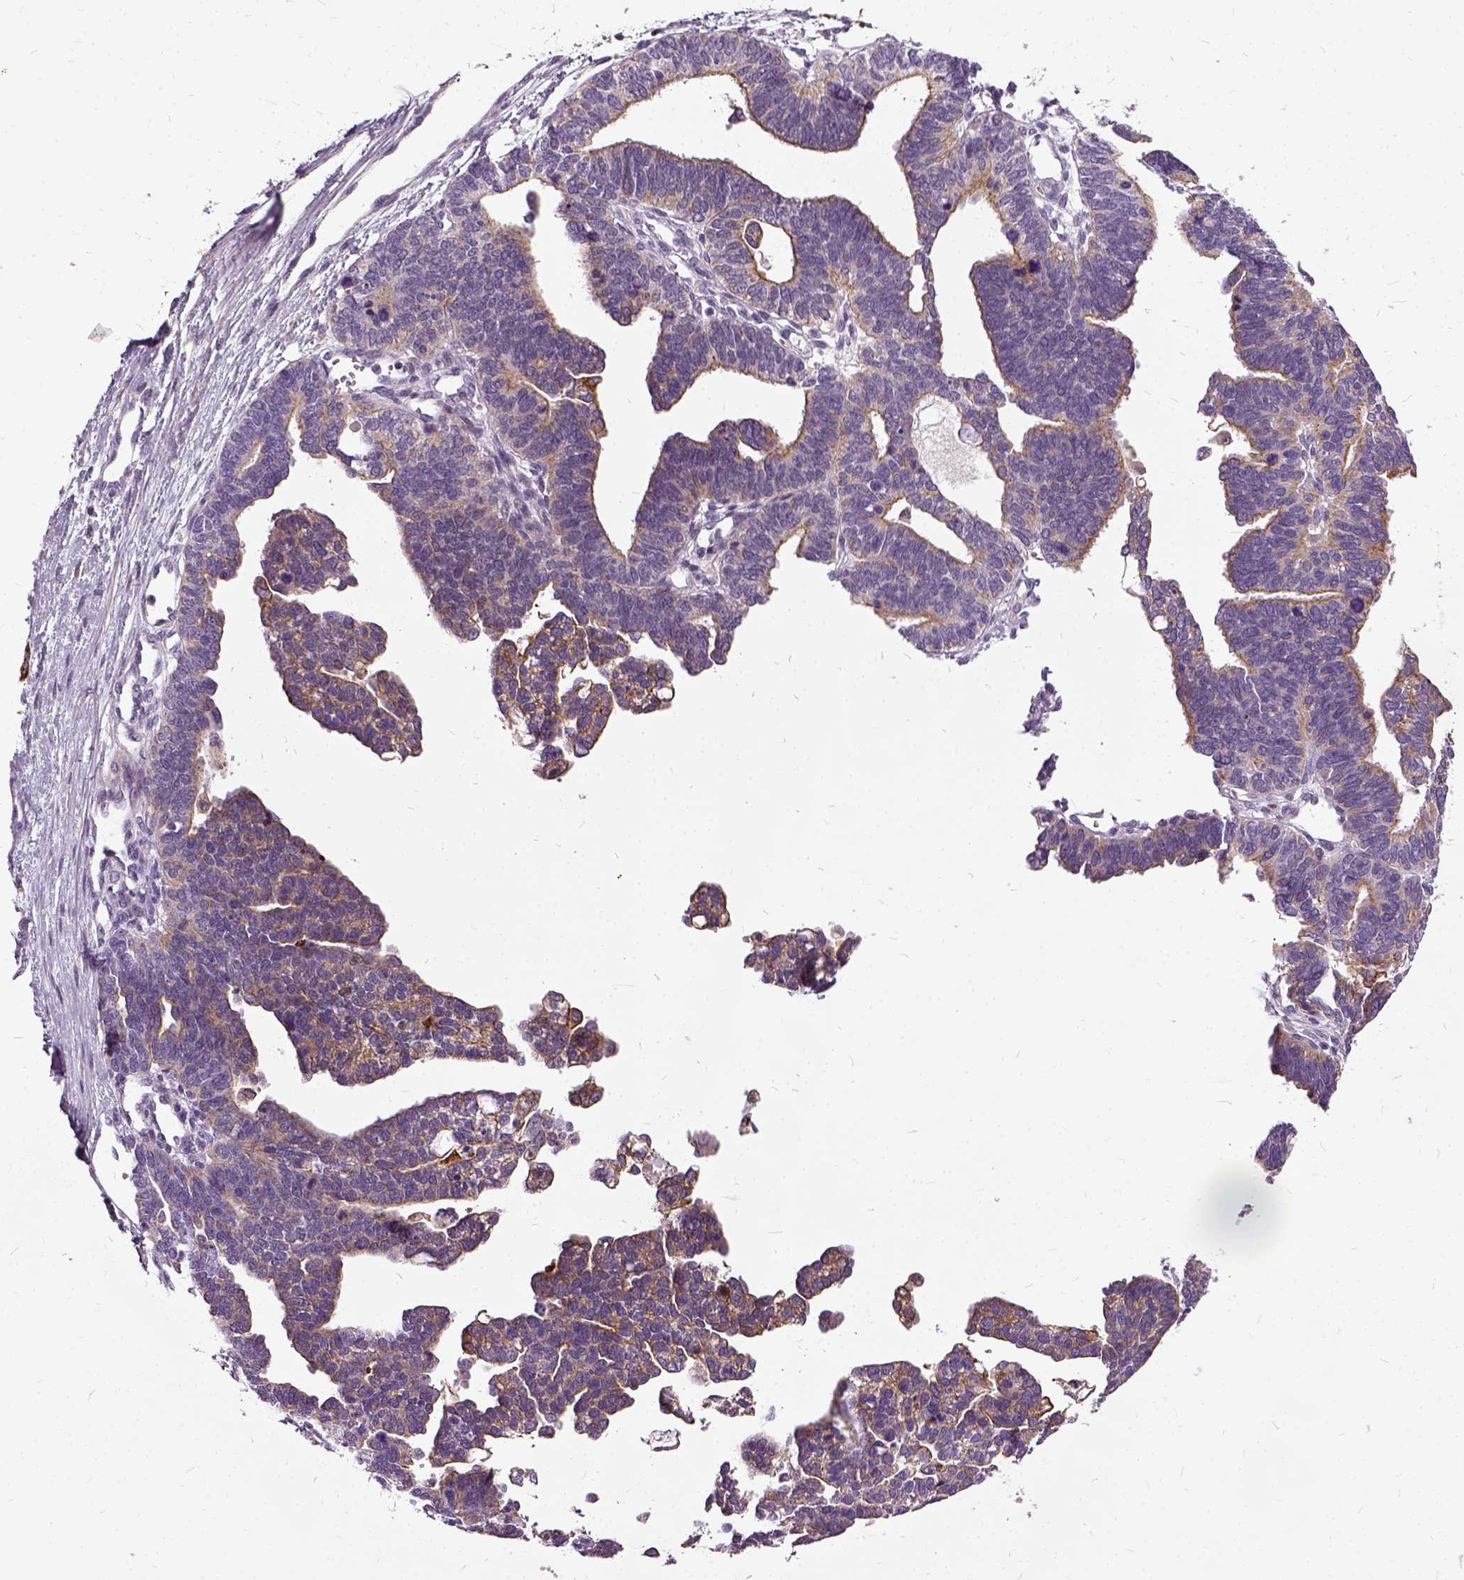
{"staining": {"intensity": "moderate", "quantity": "25%-75%", "location": "cytoplasmic/membranous"}, "tissue": "ovarian cancer", "cell_type": "Tumor cells", "image_type": "cancer", "snomed": [{"axis": "morphology", "description": "Cystadenocarcinoma, serous, NOS"}, {"axis": "topography", "description": "Ovary"}], "caption": "Moderate cytoplasmic/membranous staining is identified in about 25%-75% of tumor cells in ovarian serous cystadenocarcinoma. The protein of interest is shown in brown color, while the nuclei are stained blue.", "gene": "ILRUN", "patient": {"sex": "female", "age": 51}}